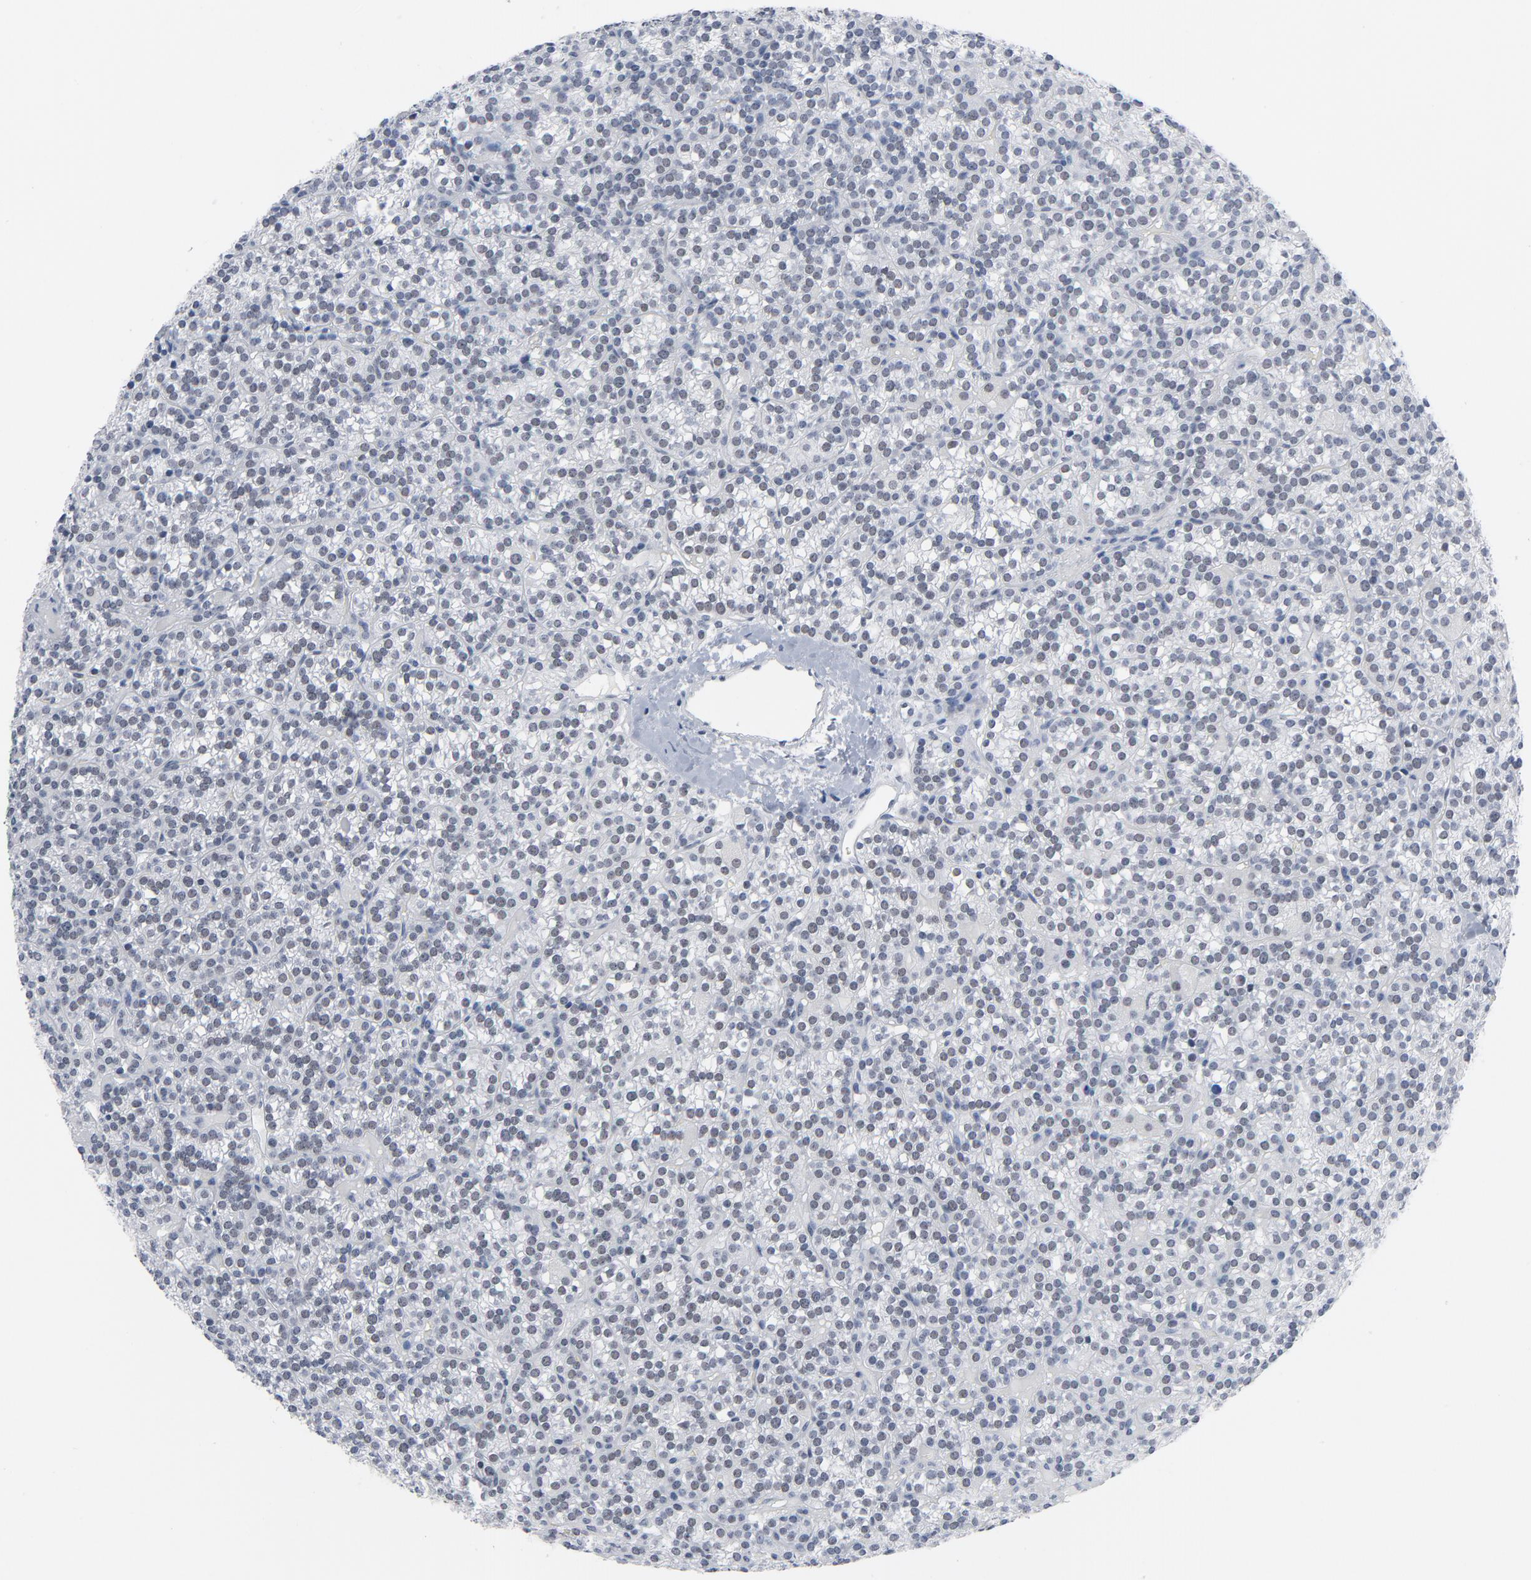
{"staining": {"intensity": "moderate", "quantity": "25%-75%", "location": "nuclear"}, "tissue": "parathyroid gland", "cell_type": "Glandular cells", "image_type": "normal", "snomed": [{"axis": "morphology", "description": "Normal tissue, NOS"}, {"axis": "topography", "description": "Parathyroid gland"}], "caption": "A brown stain highlights moderate nuclear staining of a protein in glandular cells of normal parathyroid gland.", "gene": "CSTF2", "patient": {"sex": "female", "age": 50}}